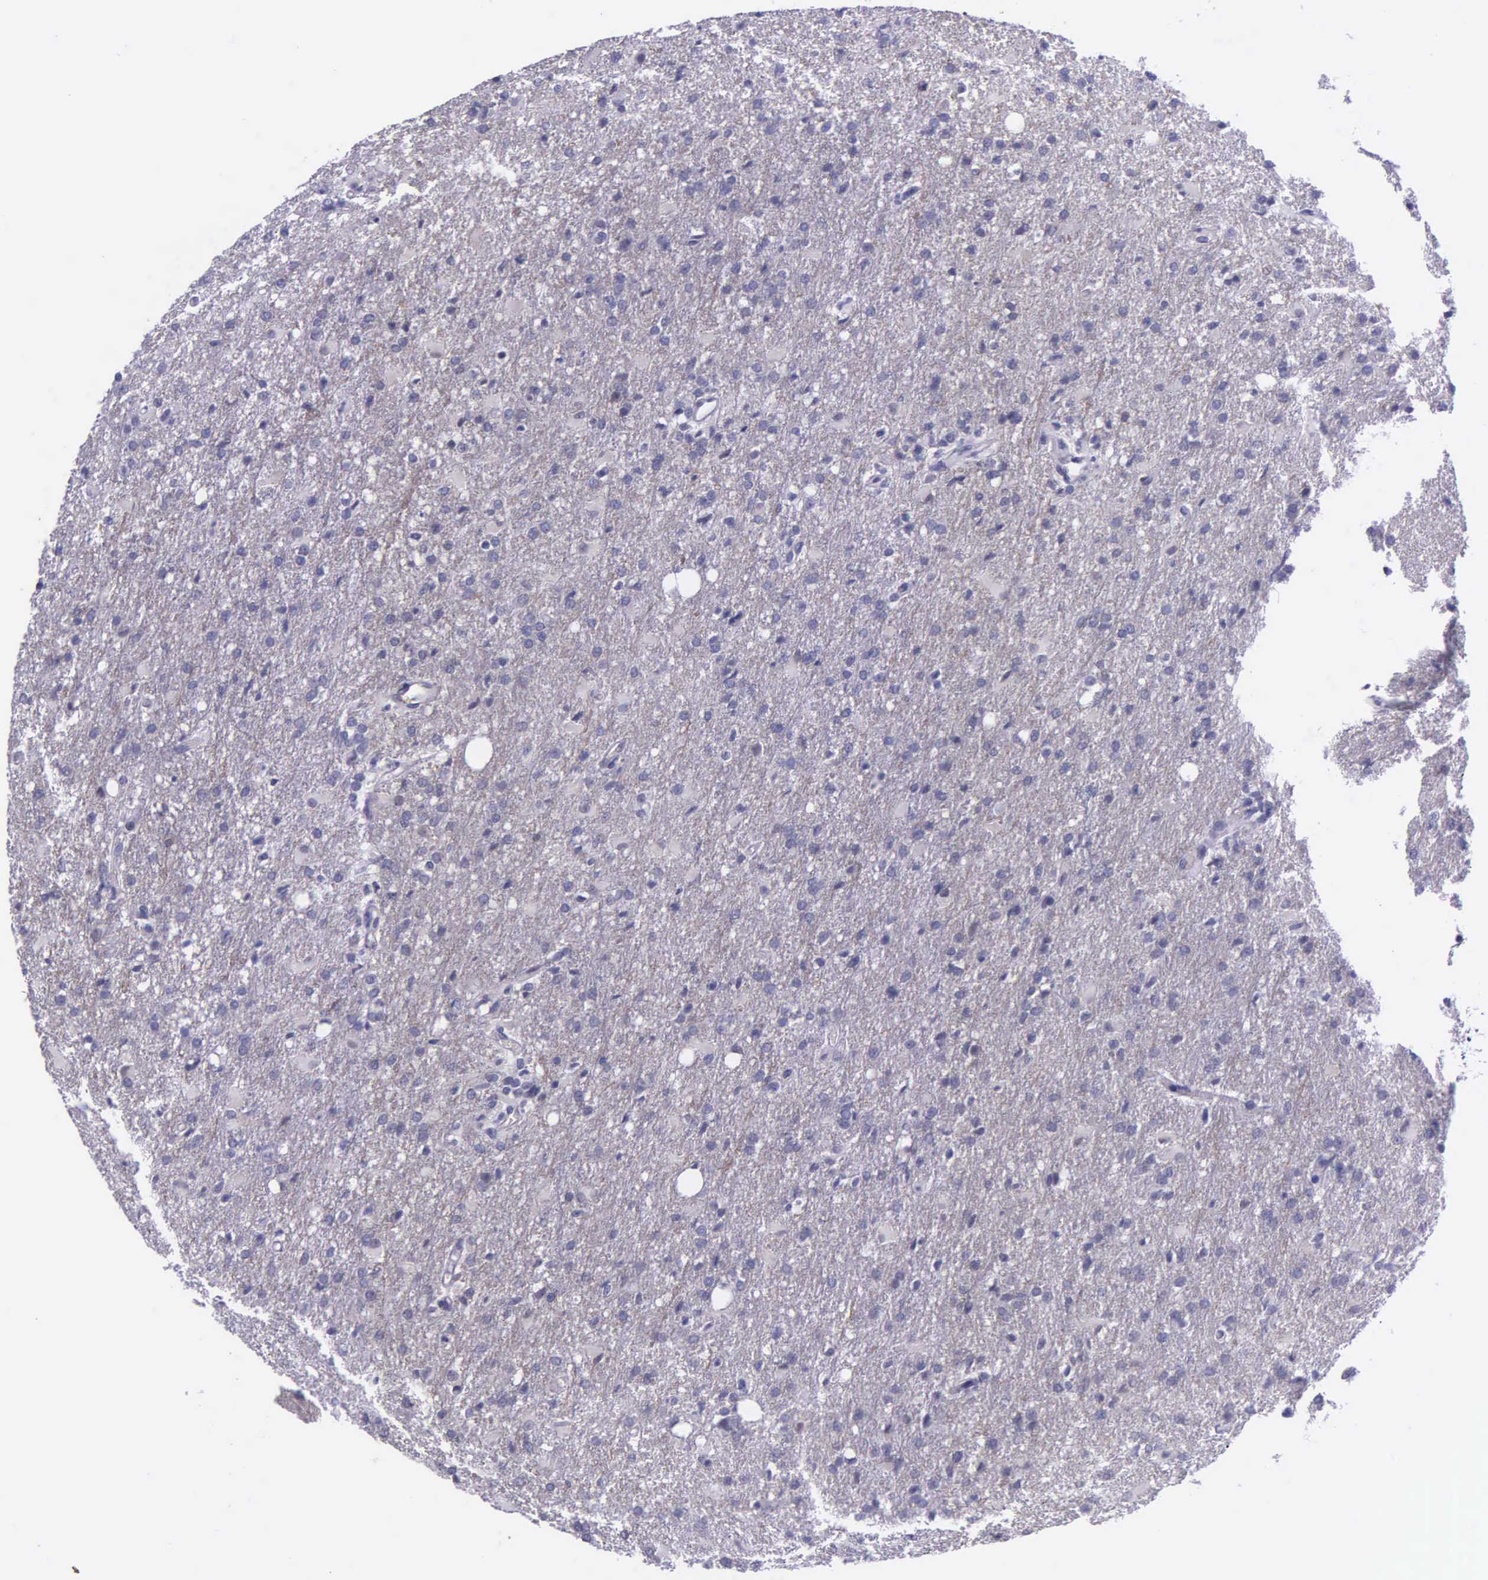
{"staining": {"intensity": "negative", "quantity": "none", "location": "none"}, "tissue": "glioma", "cell_type": "Tumor cells", "image_type": "cancer", "snomed": [{"axis": "morphology", "description": "Glioma, malignant, High grade"}, {"axis": "topography", "description": "Brain"}], "caption": "IHC of human glioma reveals no staining in tumor cells. (DAB IHC visualized using brightfield microscopy, high magnification).", "gene": "AHNAK2", "patient": {"sex": "male", "age": 68}}